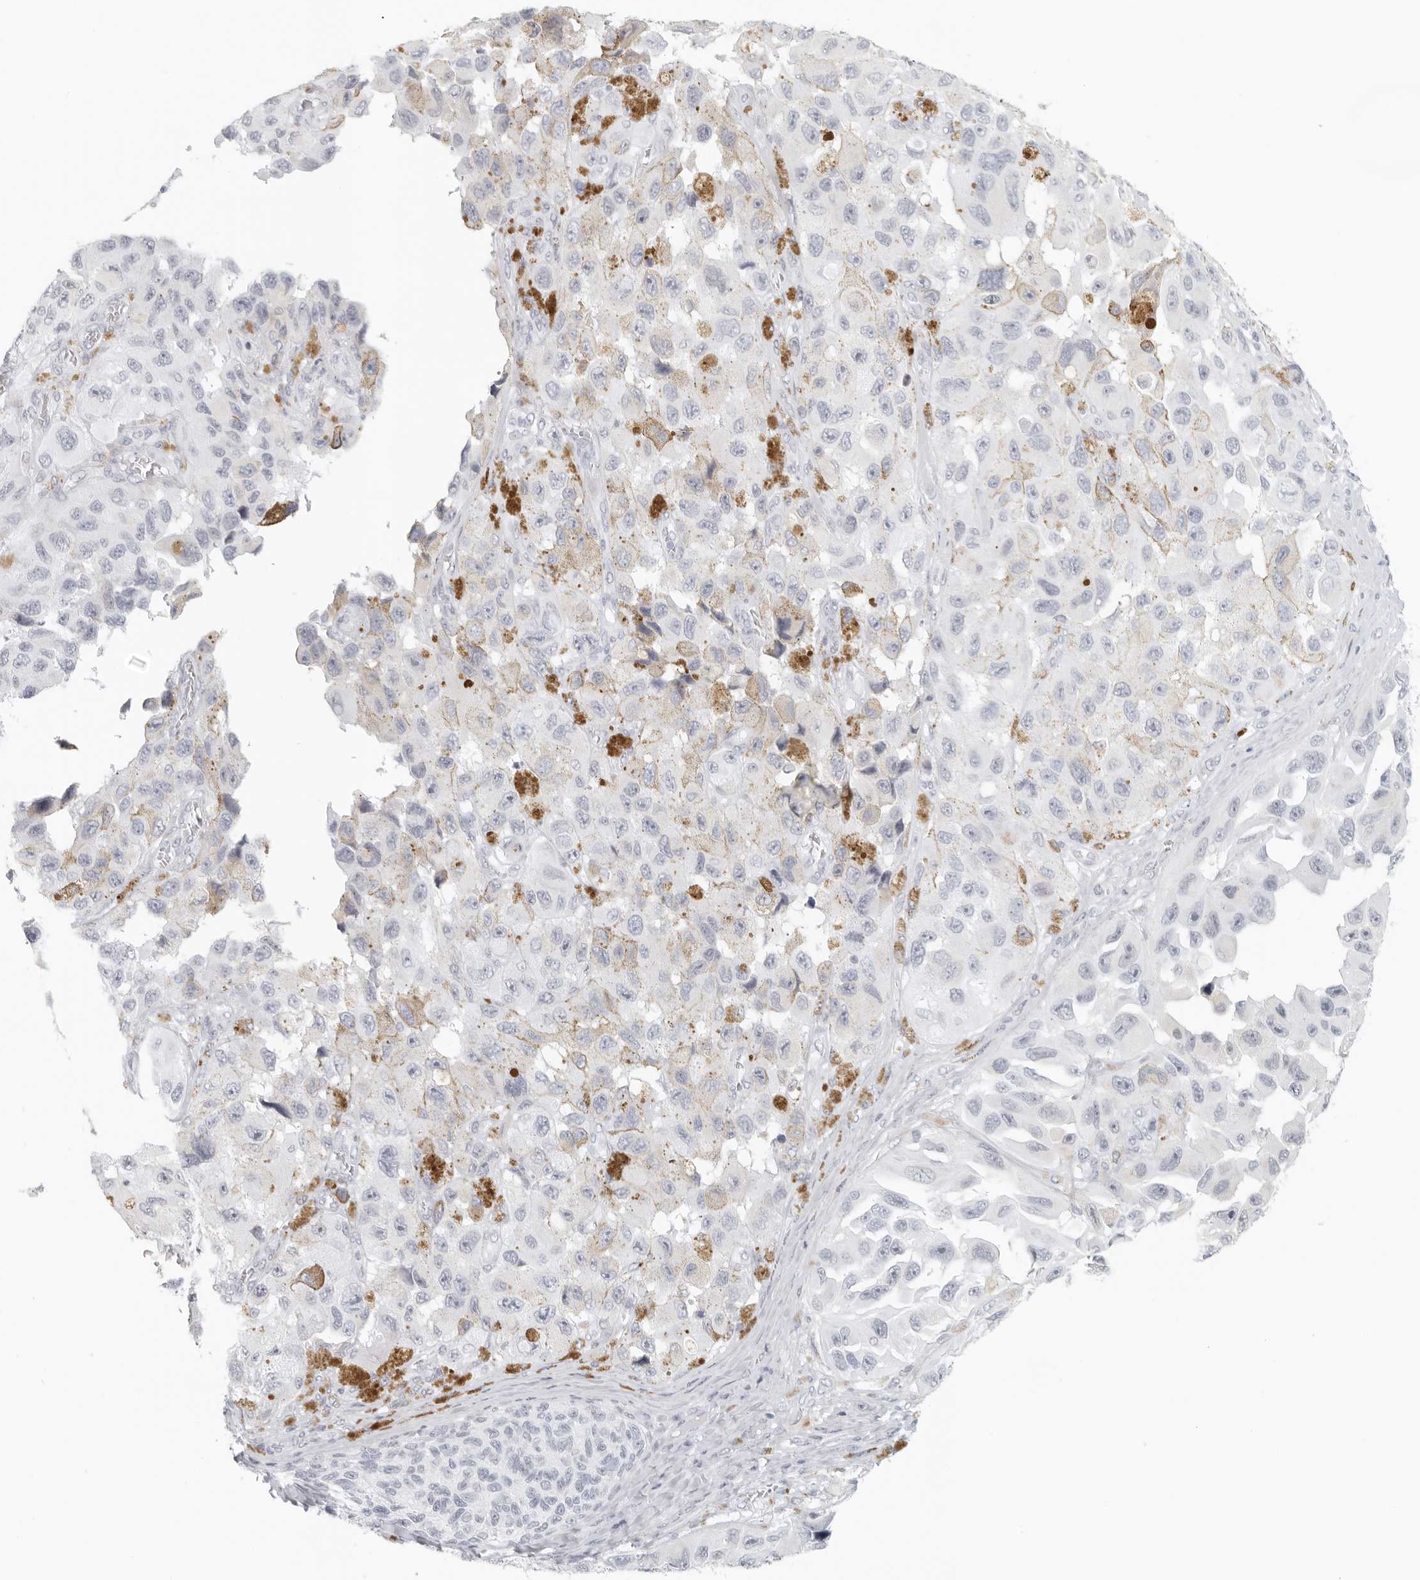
{"staining": {"intensity": "negative", "quantity": "none", "location": "none"}, "tissue": "melanoma", "cell_type": "Tumor cells", "image_type": "cancer", "snomed": [{"axis": "morphology", "description": "Malignant melanoma, NOS"}, {"axis": "topography", "description": "Skin"}], "caption": "High power microscopy histopathology image of an immunohistochemistry photomicrograph of melanoma, revealing no significant staining in tumor cells.", "gene": "RPS6KC1", "patient": {"sex": "female", "age": 73}}